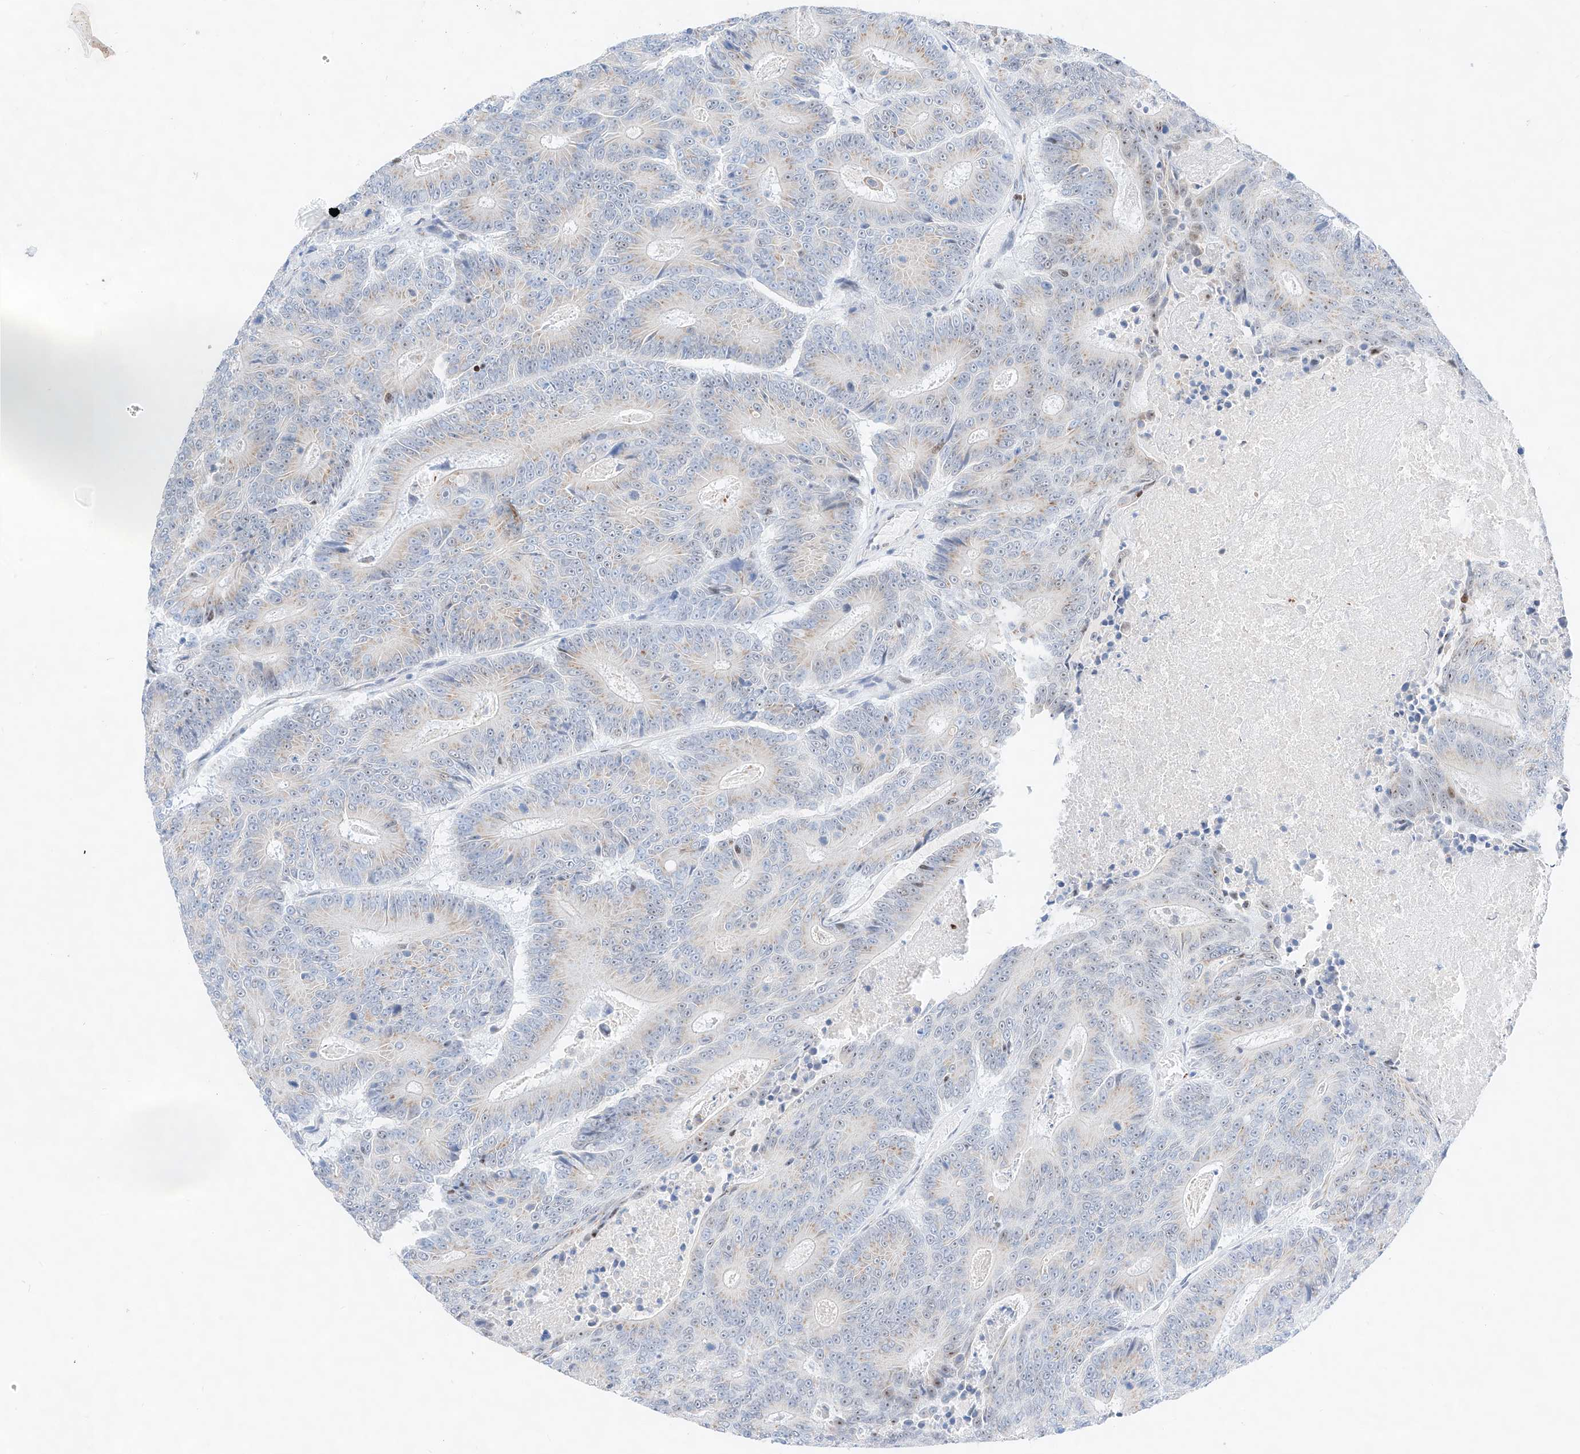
{"staining": {"intensity": "weak", "quantity": "<25%", "location": "cytoplasmic/membranous"}, "tissue": "colorectal cancer", "cell_type": "Tumor cells", "image_type": "cancer", "snomed": [{"axis": "morphology", "description": "Adenocarcinoma, NOS"}, {"axis": "topography", "description": "Colon"}], "caption": "Image shows no protein staining in tumor cells of colorectal cancer tissue.", "gene": "NT5C3B", "patient": {"sex": "male", "age": 83}}